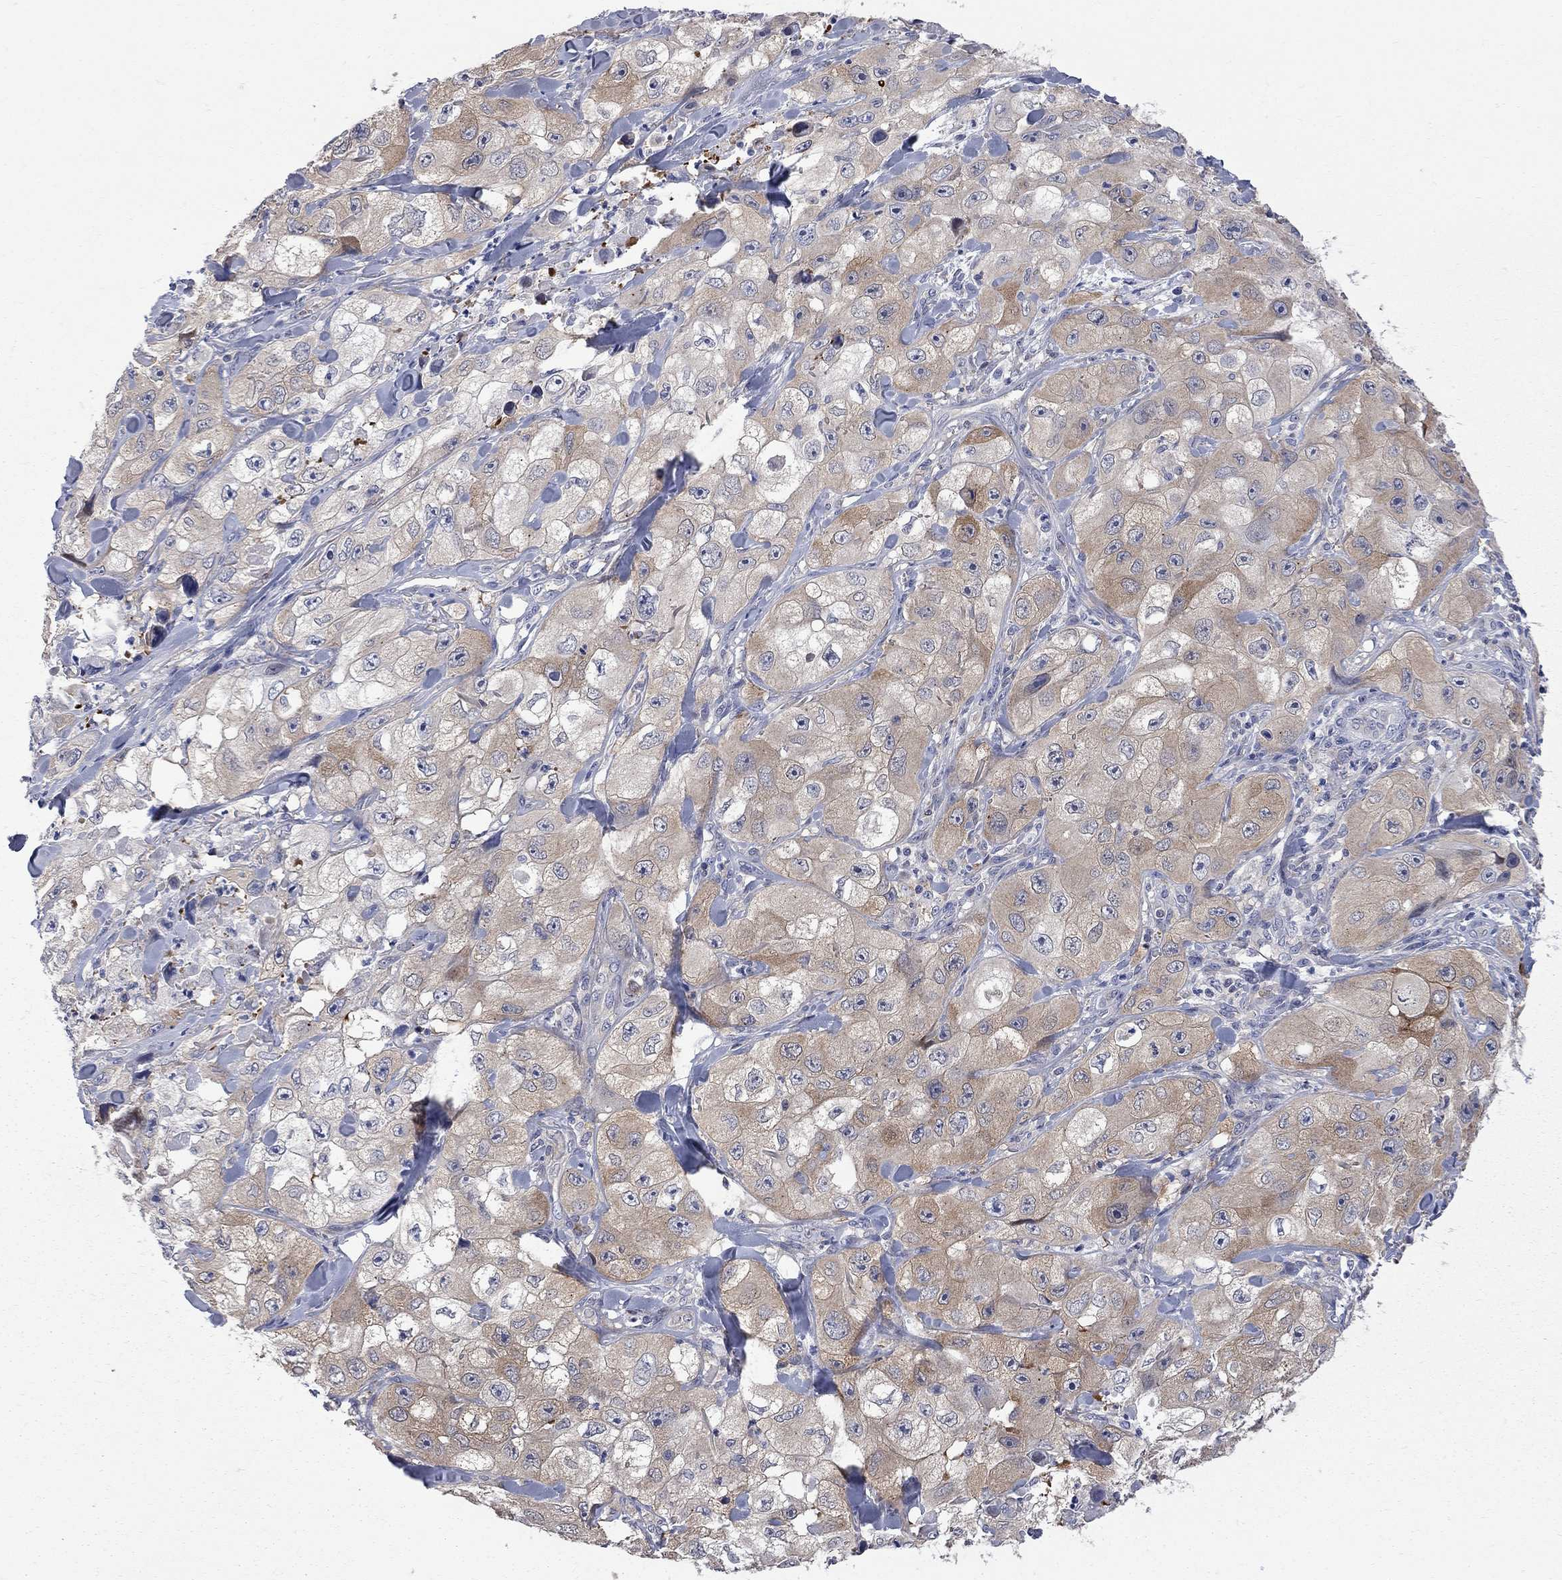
{"staining": {"intensity": "moderate", "quantity": ">75%", "location": "cytoplasmic/membranous"}, "tissue": "skin cancer", "cell_type": "Tumor cells", "image_type": "cancer", "snomed": [{"axis": "morphology", "description": "Squamous cell carcinoma, NOS"}, {"axis": "topography", "description": "Skin"}, {"axis": "topography", "description": "Subcutis"}], "caption": "Skin squamous cell carcinoma stained for a protein shows moderate cytoplasmic/membranous positivity in tumor cells. (DAB (3,3'-diaminobenzidine) = brown stain, brightfield microscopy at high magnification).", "gene": "GALNT8", "patient": {"sex": "male", "age": 73}}